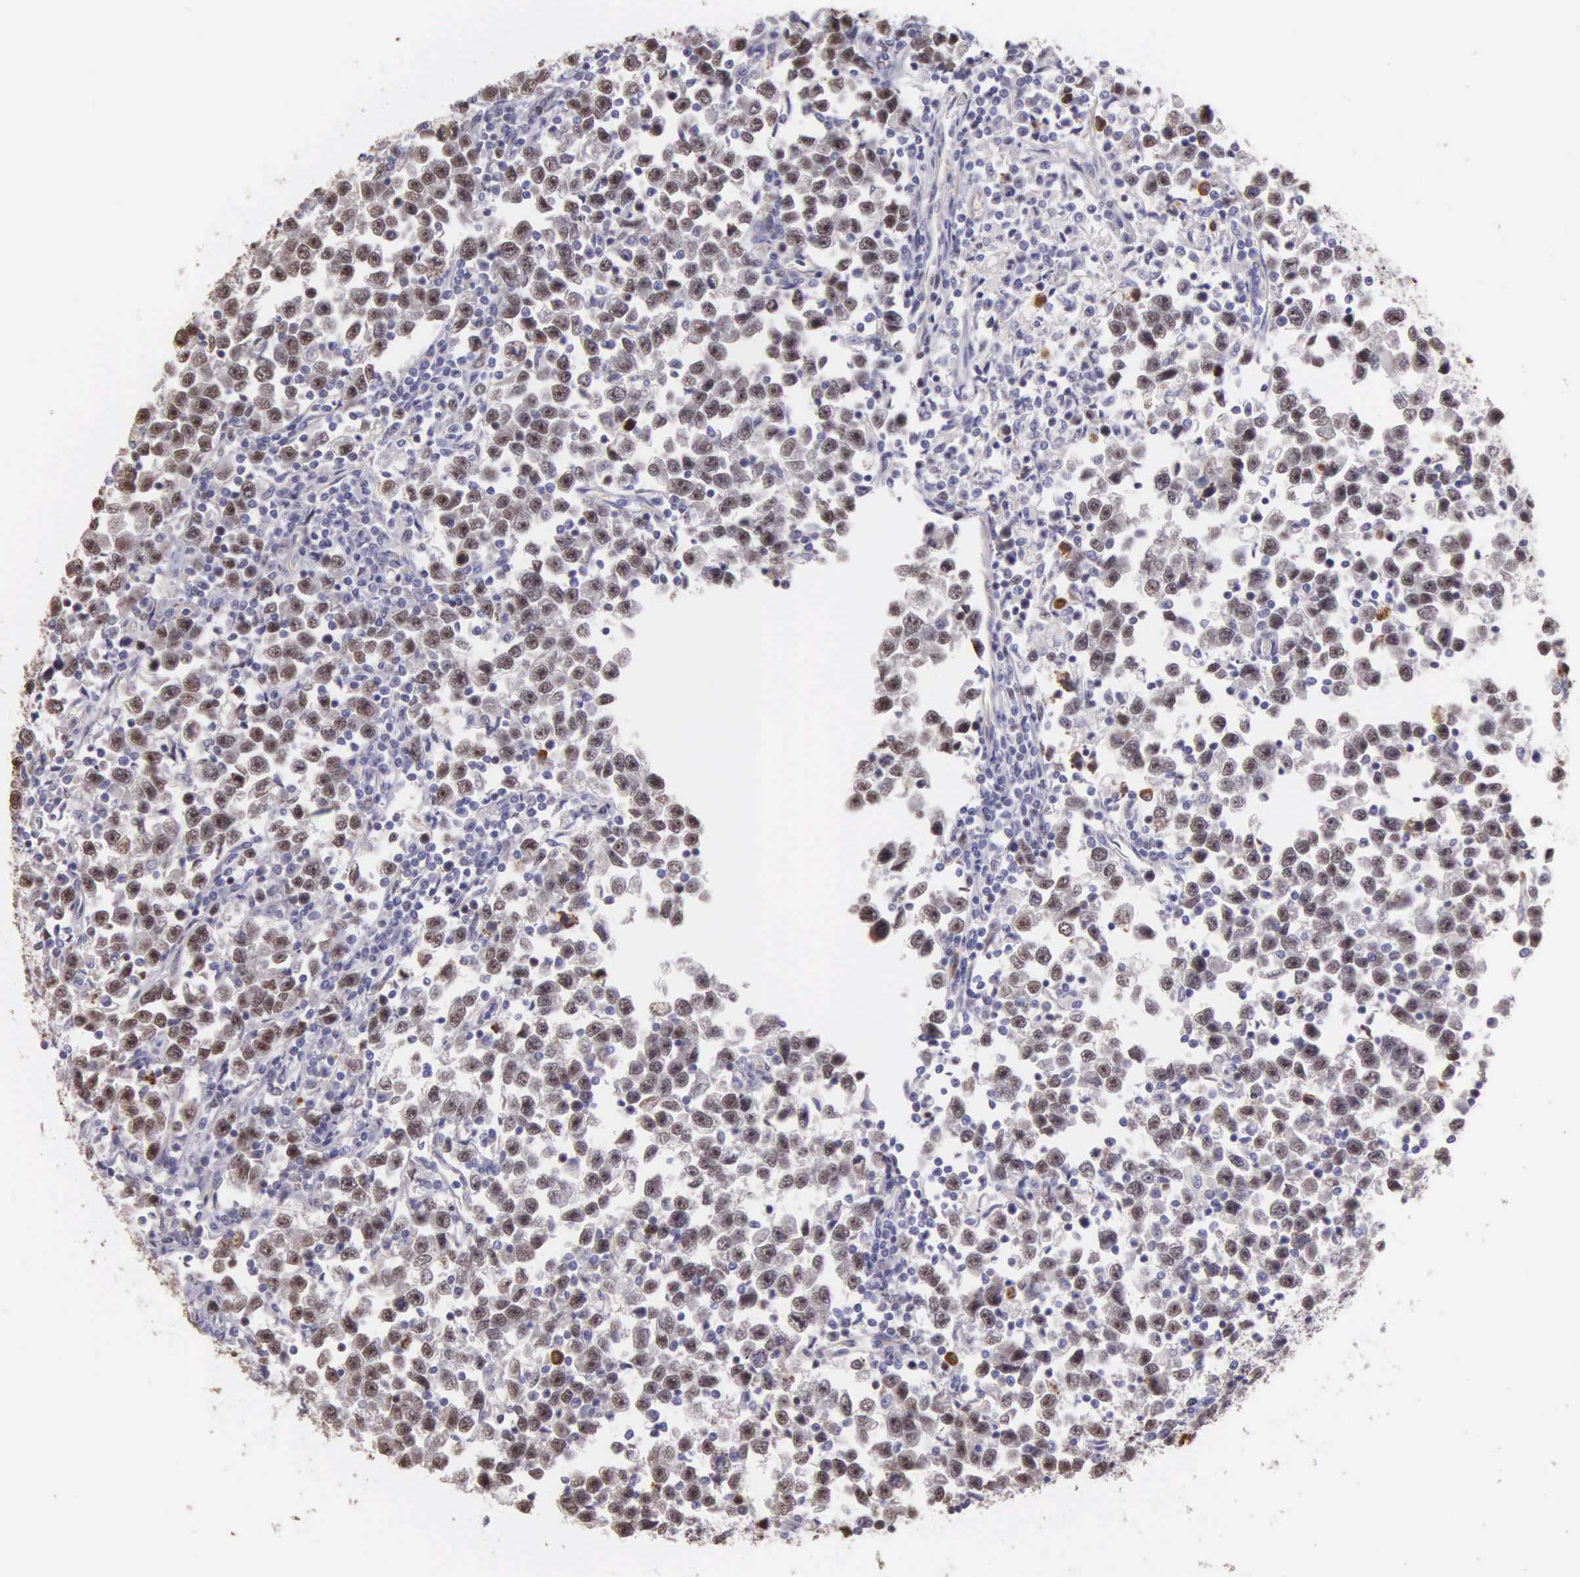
{"staining": {"intensity": "moderate", "quantity": ">75%", "location": "nuclear"}, "tissue": "testis cancer", "cell_type": "Tumor cells", "image_type": "cancer", "snomed": [{"axis": "morphology", "description": "Seminoma, NOS"}, {"axis": "topography", "description": "Testis"}], "caption": "Moderate nuclear protein expression is appreciated in approximately >75% of tumor cells in testis cancer (seminoma).", "gene": "MCM5", "patient": {"sex": "male", "age": 43}}